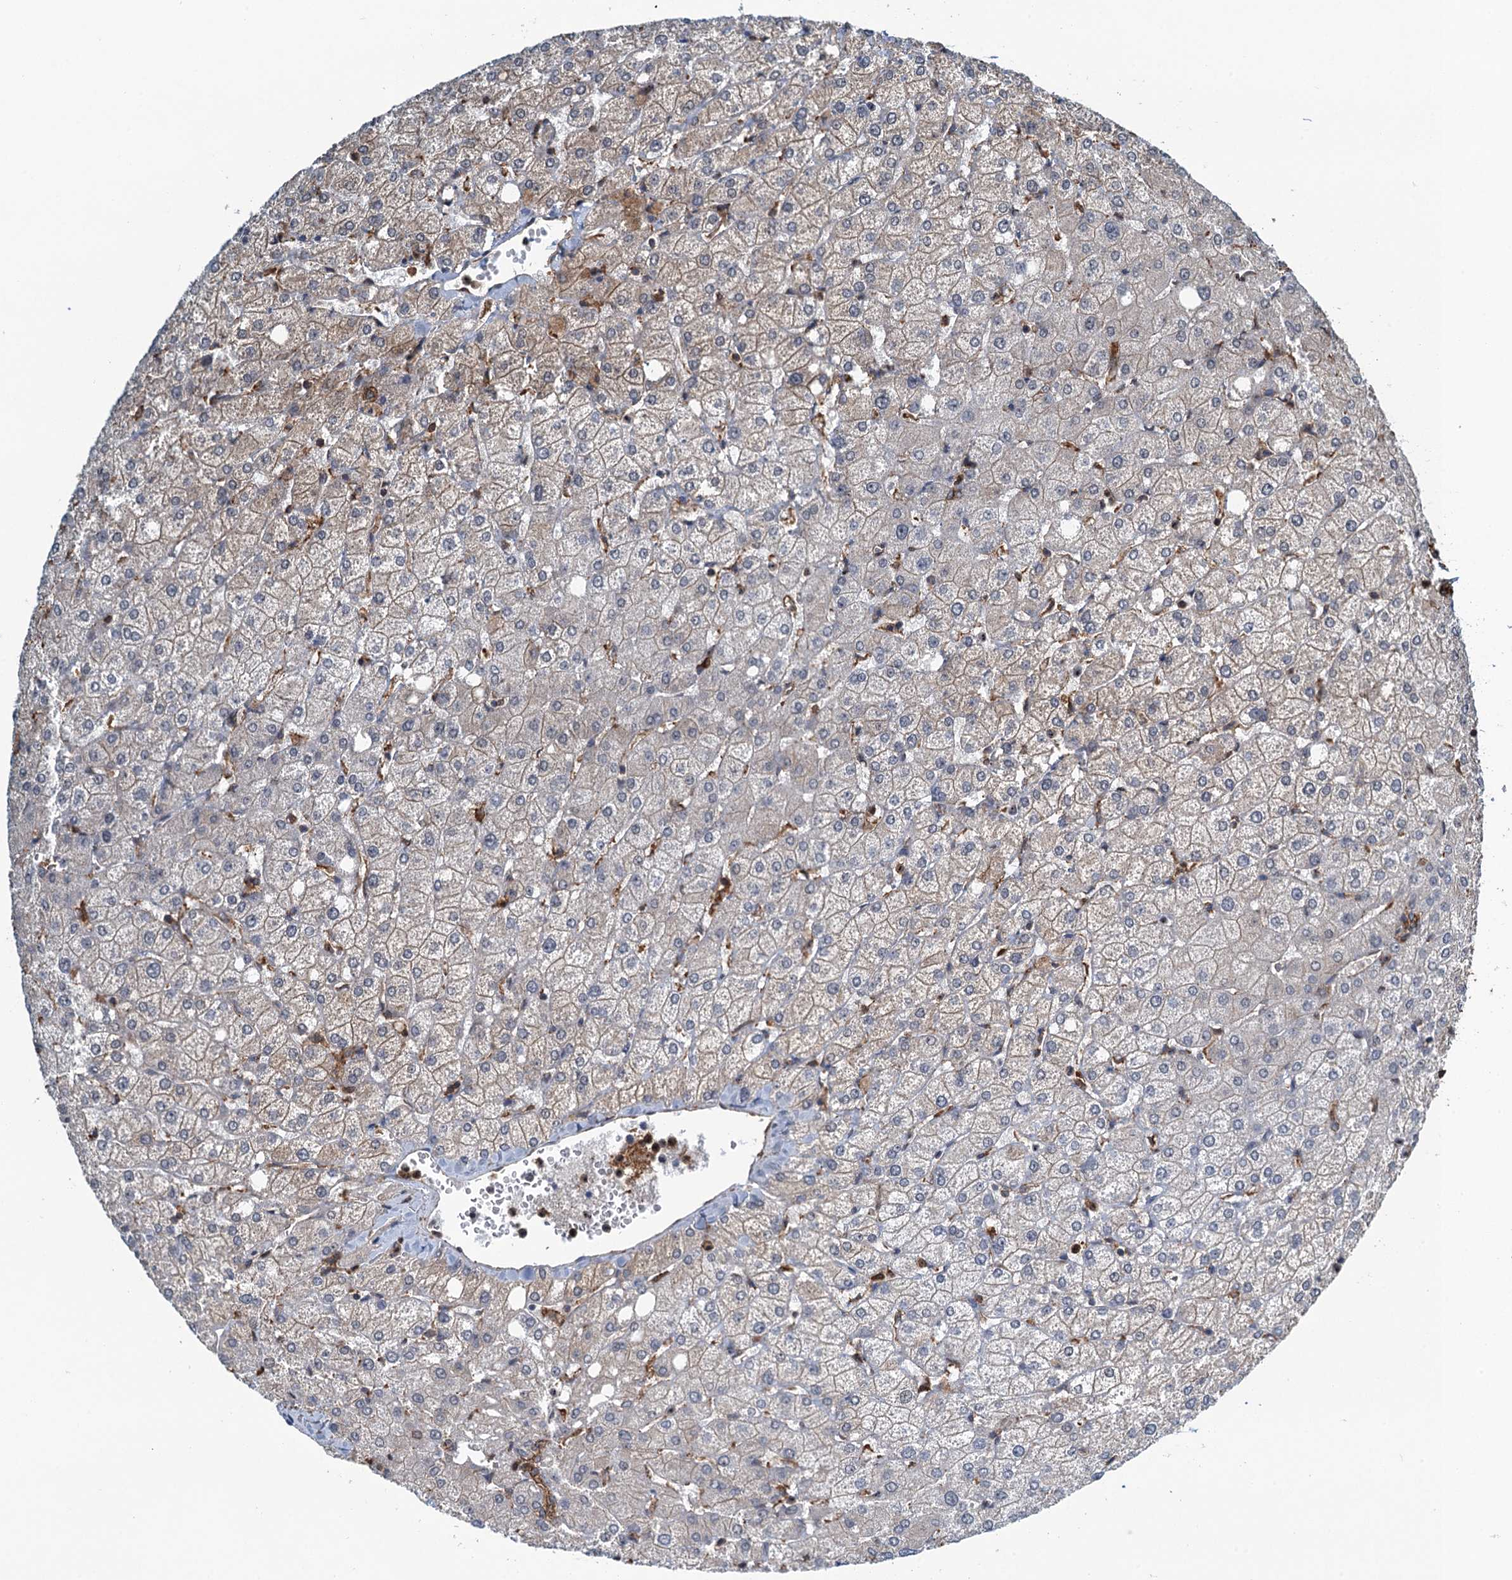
{"staining": {"intensity": "strong", "quantity": "25%-75%", "location": "cytoplasmic/membranous"}, "tissue": "liver", "cell_type": "Cholangiocytes", "image_type": "normal", "snomed": [{"axis": "morphology", "description": "Normal tissue, NOS"}, {"axis": "topography", "description": "Liver"}], "caption": "Immunohistochemical staining of normal liver demonstrates strong cytoplasmic/membranous protein positivity in approximately 25%-75% of cholangiocytes. The protein of interest is stained brown, and the nuclei are stained in blue (DAB IHC with brightfield microscopy, high magnification).", "gene": "WHAMM", "patient": {"sex": "female", "age": 54}}